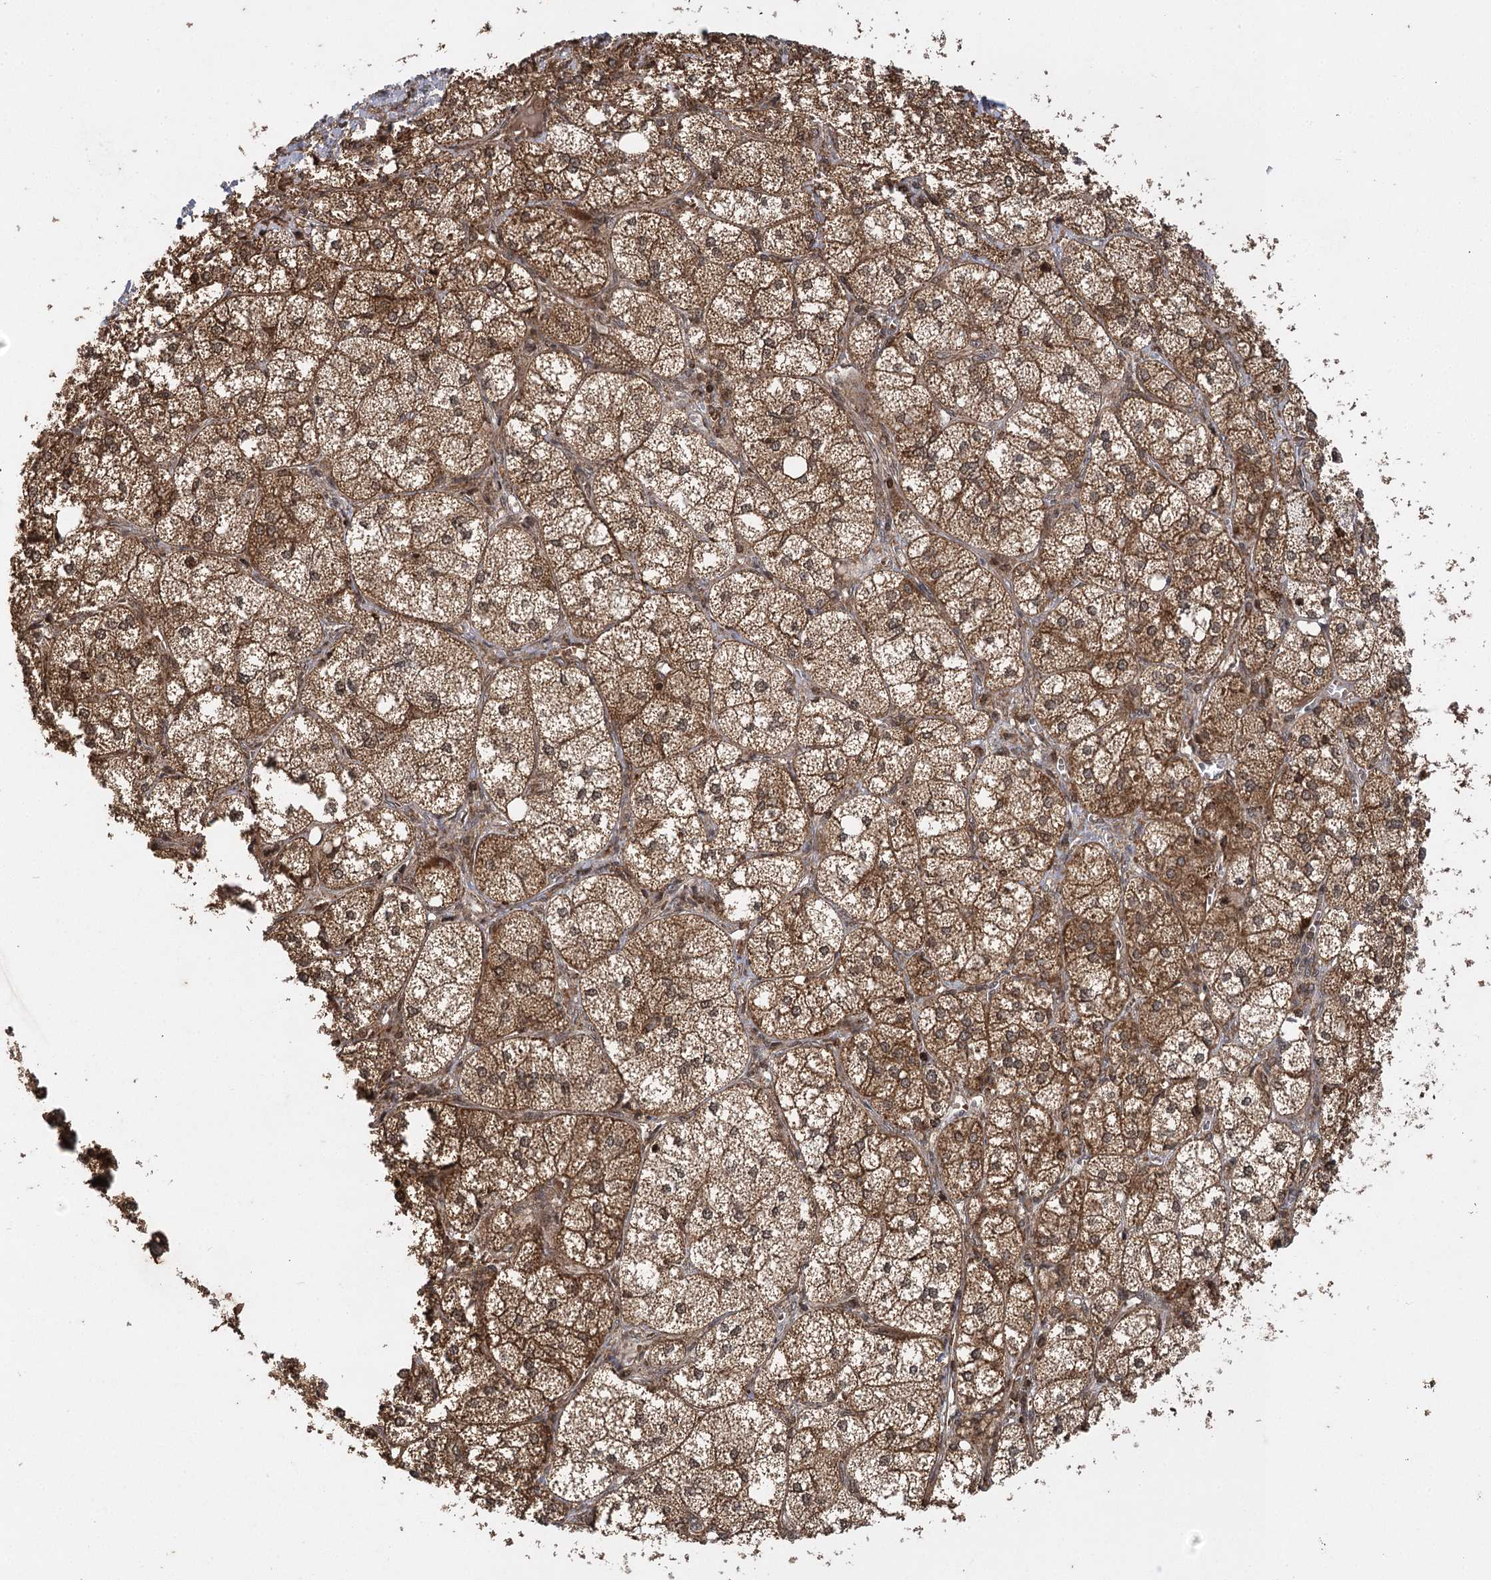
{"staining": {"intensity": "strong", "quantity": "25%-75%", "location": "cytoplasmic/membranous"}, "tissue": "adrenal gland", "cell_type": "Glandular cells", "image_type": "normal", "snomed": [{"axis": "morphology", "description": "Normal tissue, NOS"}, {"axis": "topography", "description": "Adrenal gland"}], "caption": "Adrenal gland stained with IHC displays strong cytoplasmic/membranous positivity in about 25%-75% of glandular cells.", "gene": "IL11RA", "patient": {"sex": "female", "age": 61}}